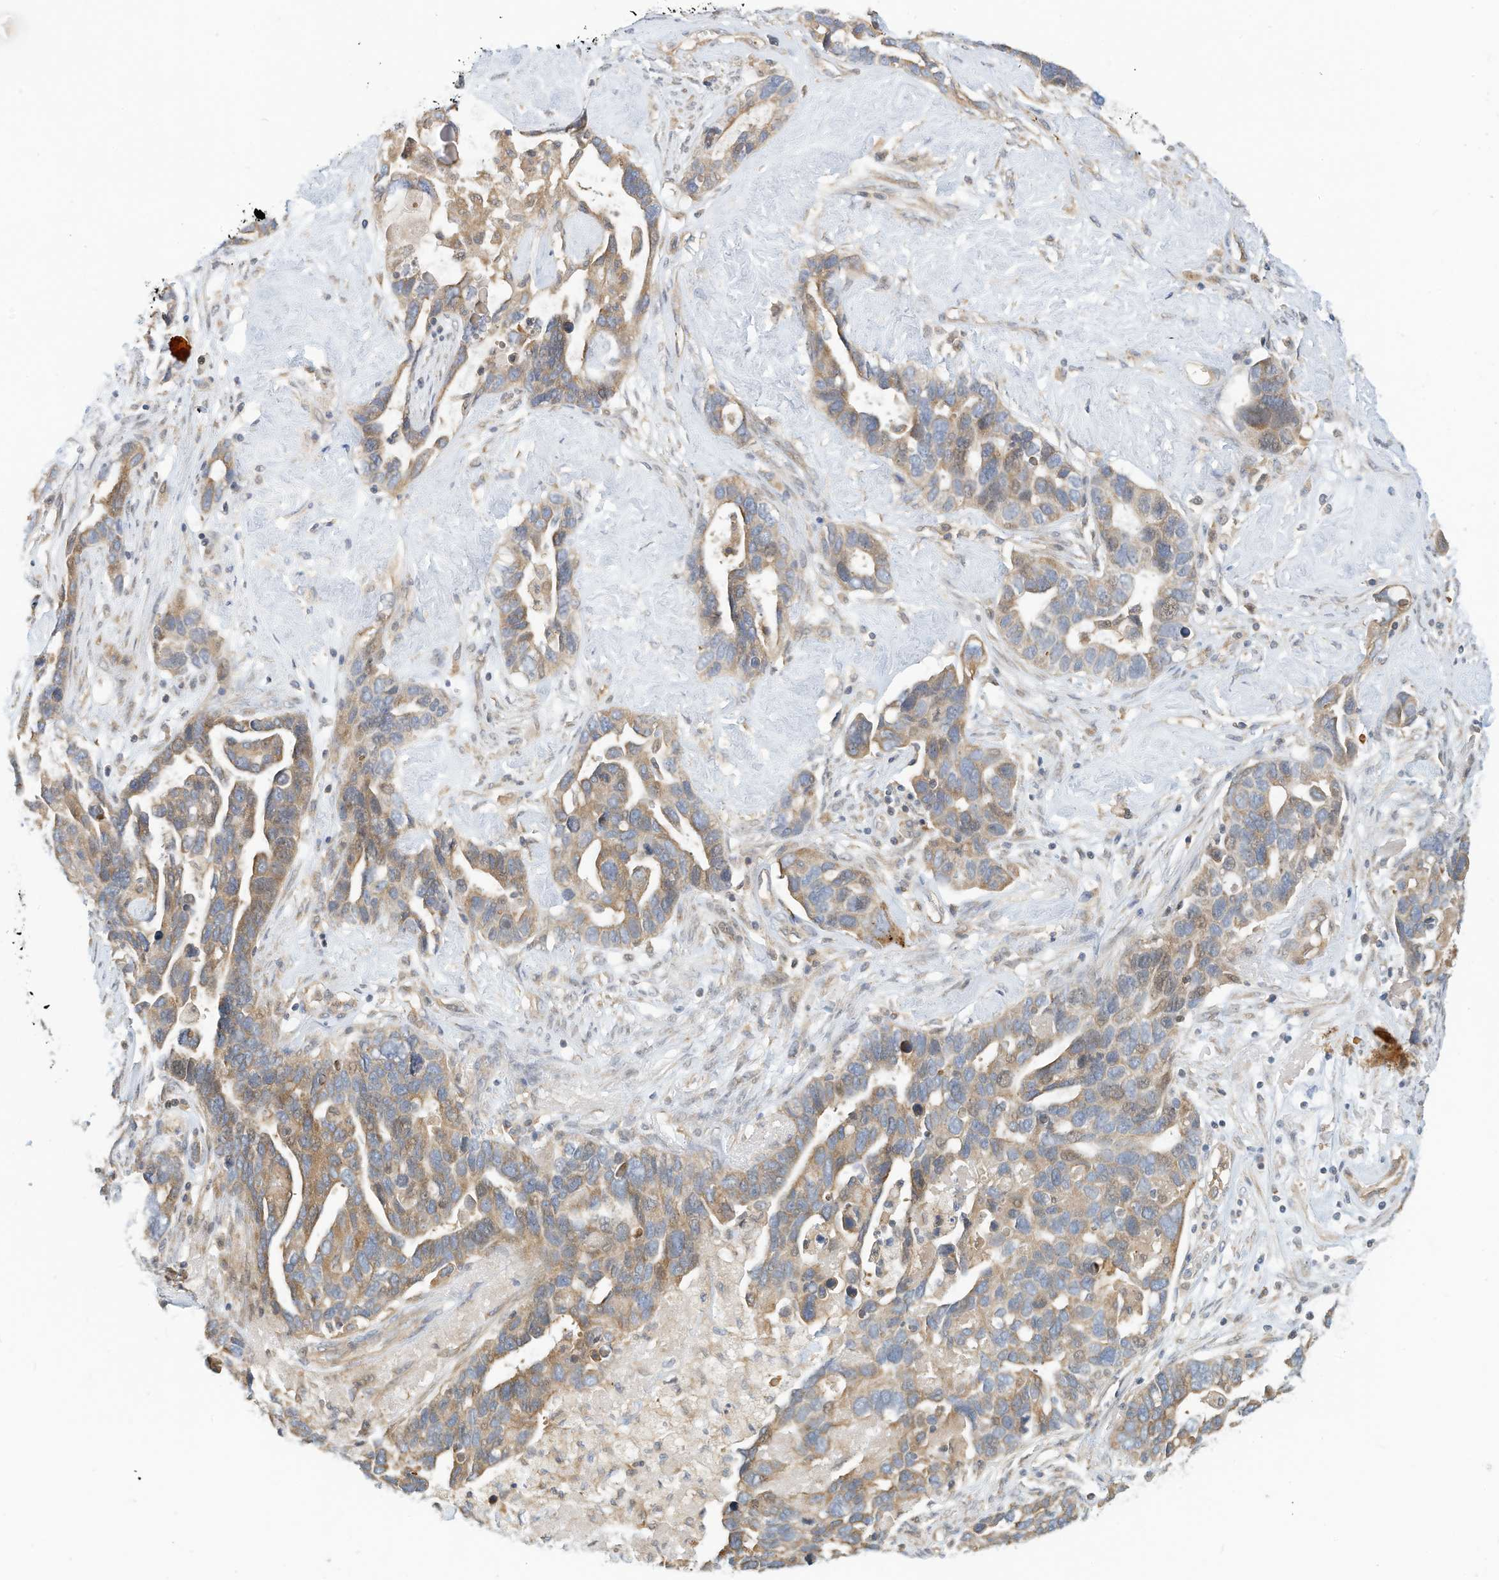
{"staining": {"intensity": "weak", "quantity": ">75%", "location": "cytoplasmic/membranous"}, "tissue": "ovarian cancer", "cell_type": "Tumor cells", "image_type": "cancer", "snomed": [{"axis": "morphology", "description": "Cystadenocarcinoma, serous, NOS"}, {"axis": "topography", "description": "Ovary"}], "caption": "Immunohistochemistry image of neoplastic tissue: human ovarian cancer (serous cystadenocarcinoma) stained using immunohistochemistry shows low levels of weak protein expression localized specifically in the cytoplasmic/membranous of tumor cells, appearing as a cytoplasmic/membranous brown color.", "gene": "OFD1", "patient": {"sex": "female", "age": 54}}